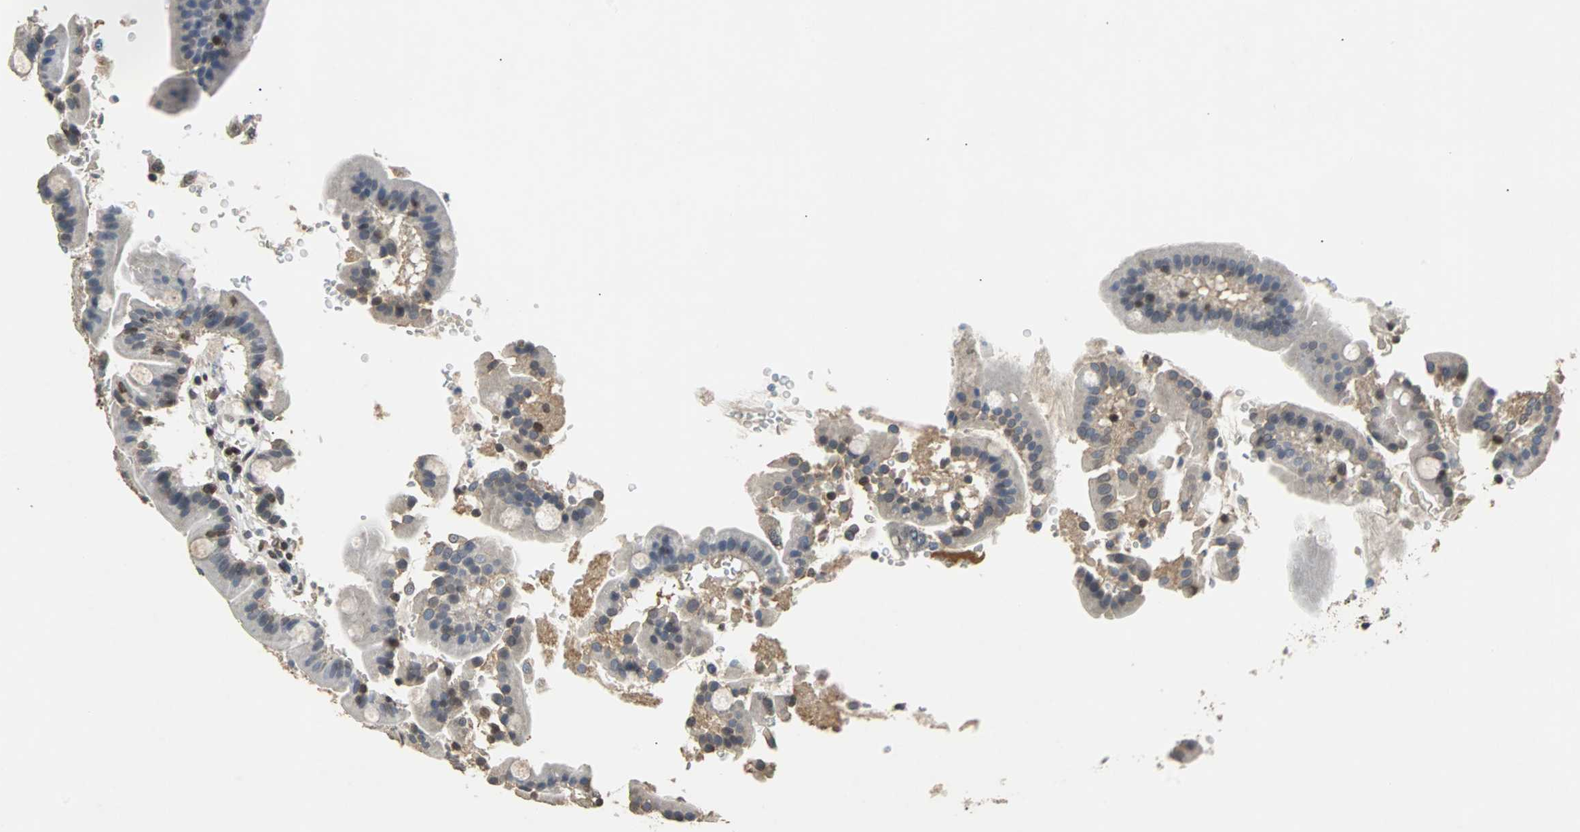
{"staining": {"intensity": "moderate", "quantity": "<25%", "location": "nuclear"}, "tissue": "duodenum", "cell_type": "Glandular cells", "image_type": "normal", "snomed": [{"axis": "morphology", "description": "Normal tissue, NOS"}, {"axis": "topography", "description": "Duodenum"}], "caption": "This micrograph shows IHC staining of benign duodenum, with low moderate nuclear positivity in about <25% of glandular cells.", "gene": "PHC1", "patient": {"sex": "male", "age": 50}}